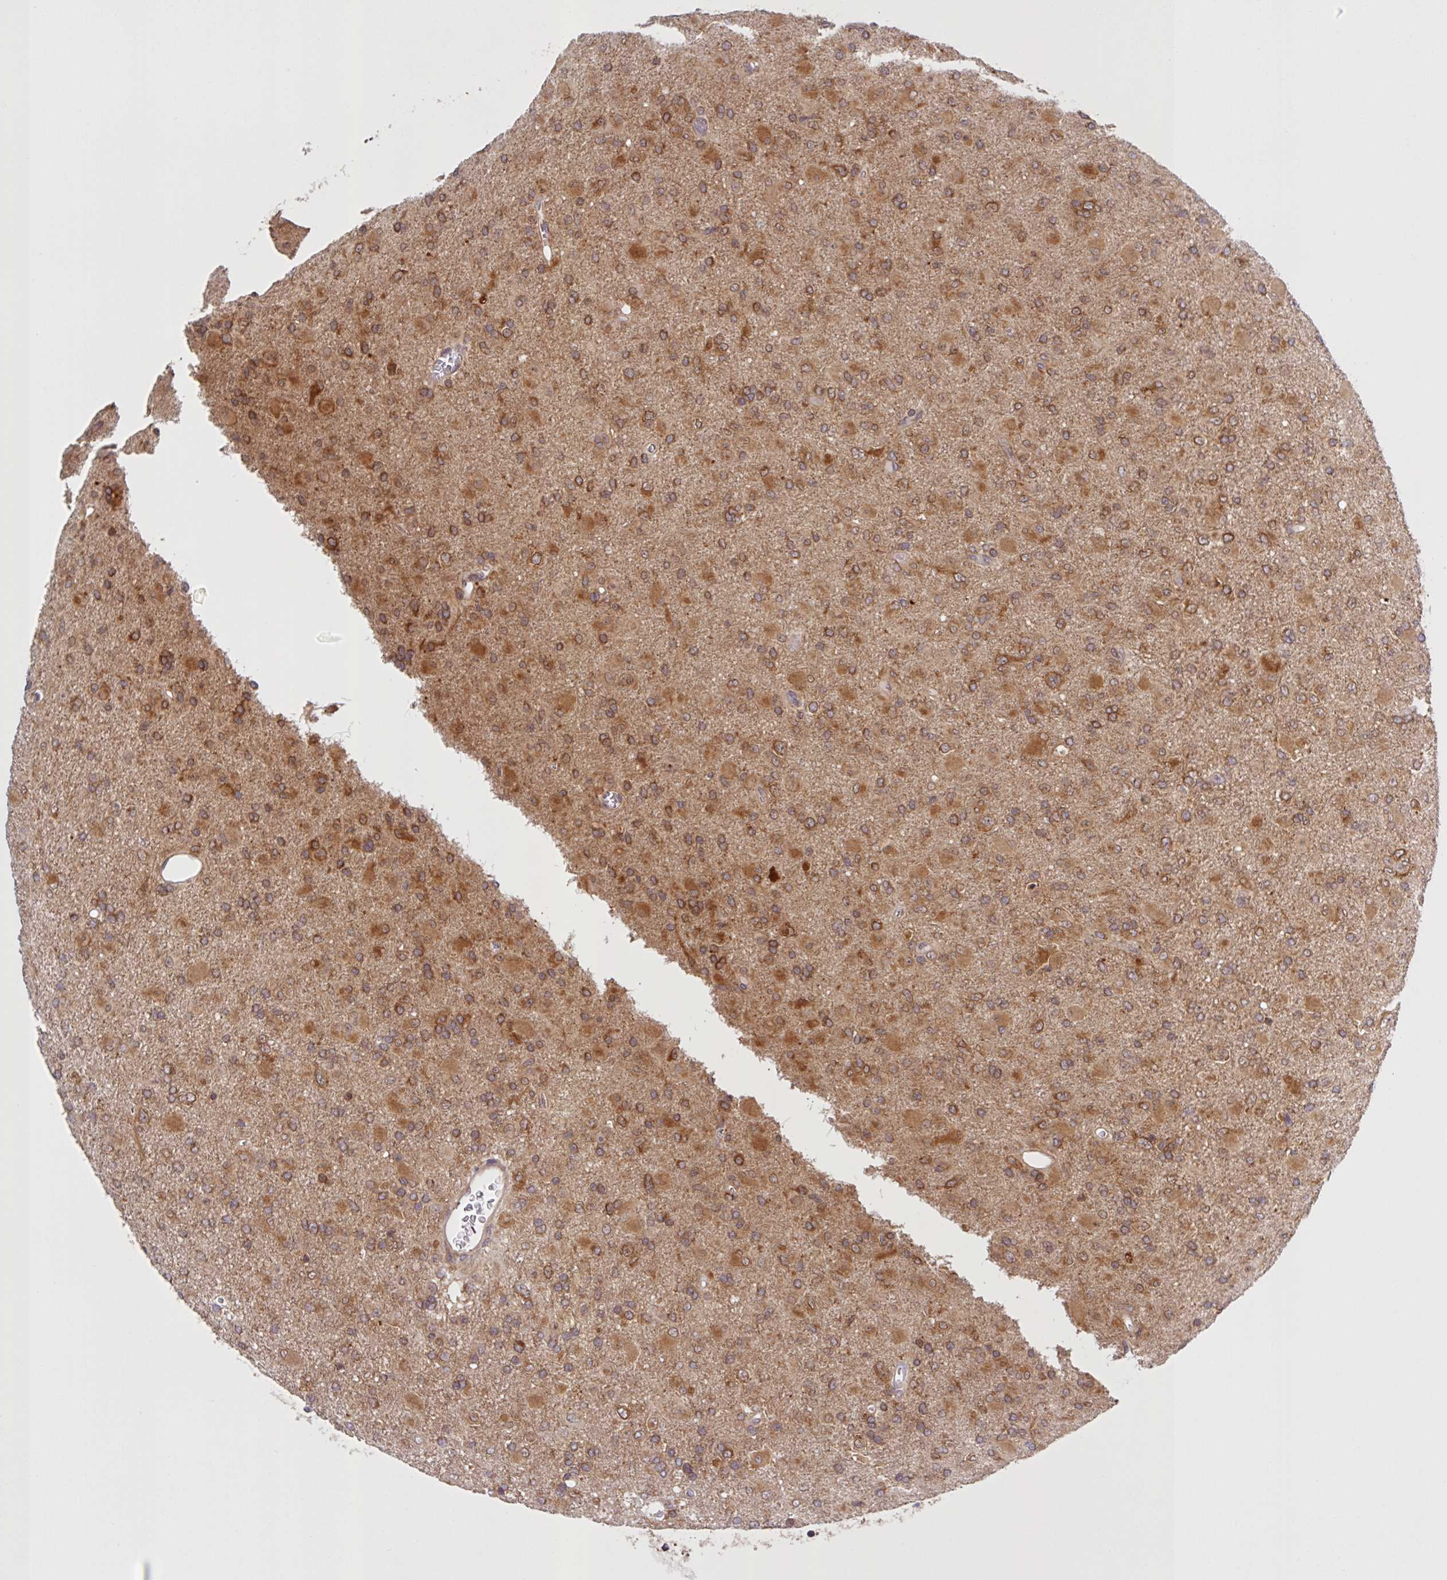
{"staining": {"intensity": "moderate", "quantity": ">75%", "location": "cytoplasmic/membranous"}, "tissue": "glioma", "cell_type": "Tumor cells", "image_type": "cancer", "snomed": [{"axis": "morphology", "description": "Glioma, malignant, Low grade"}, {"axis": "topography", "description": "Brain"}], "caption": "IHC of glioma shows medium levels of moderate cytoplasmic/membranous staining in approximately >75% of tumor cells. (Stains: DAB (3,3'-diaminobenzidine) in brown, nuclei in blue, Microscopy: brightfield microscopy at high magnification).", "gene": "CAMLG", "patient": {"sex": "male", "age": 65}}